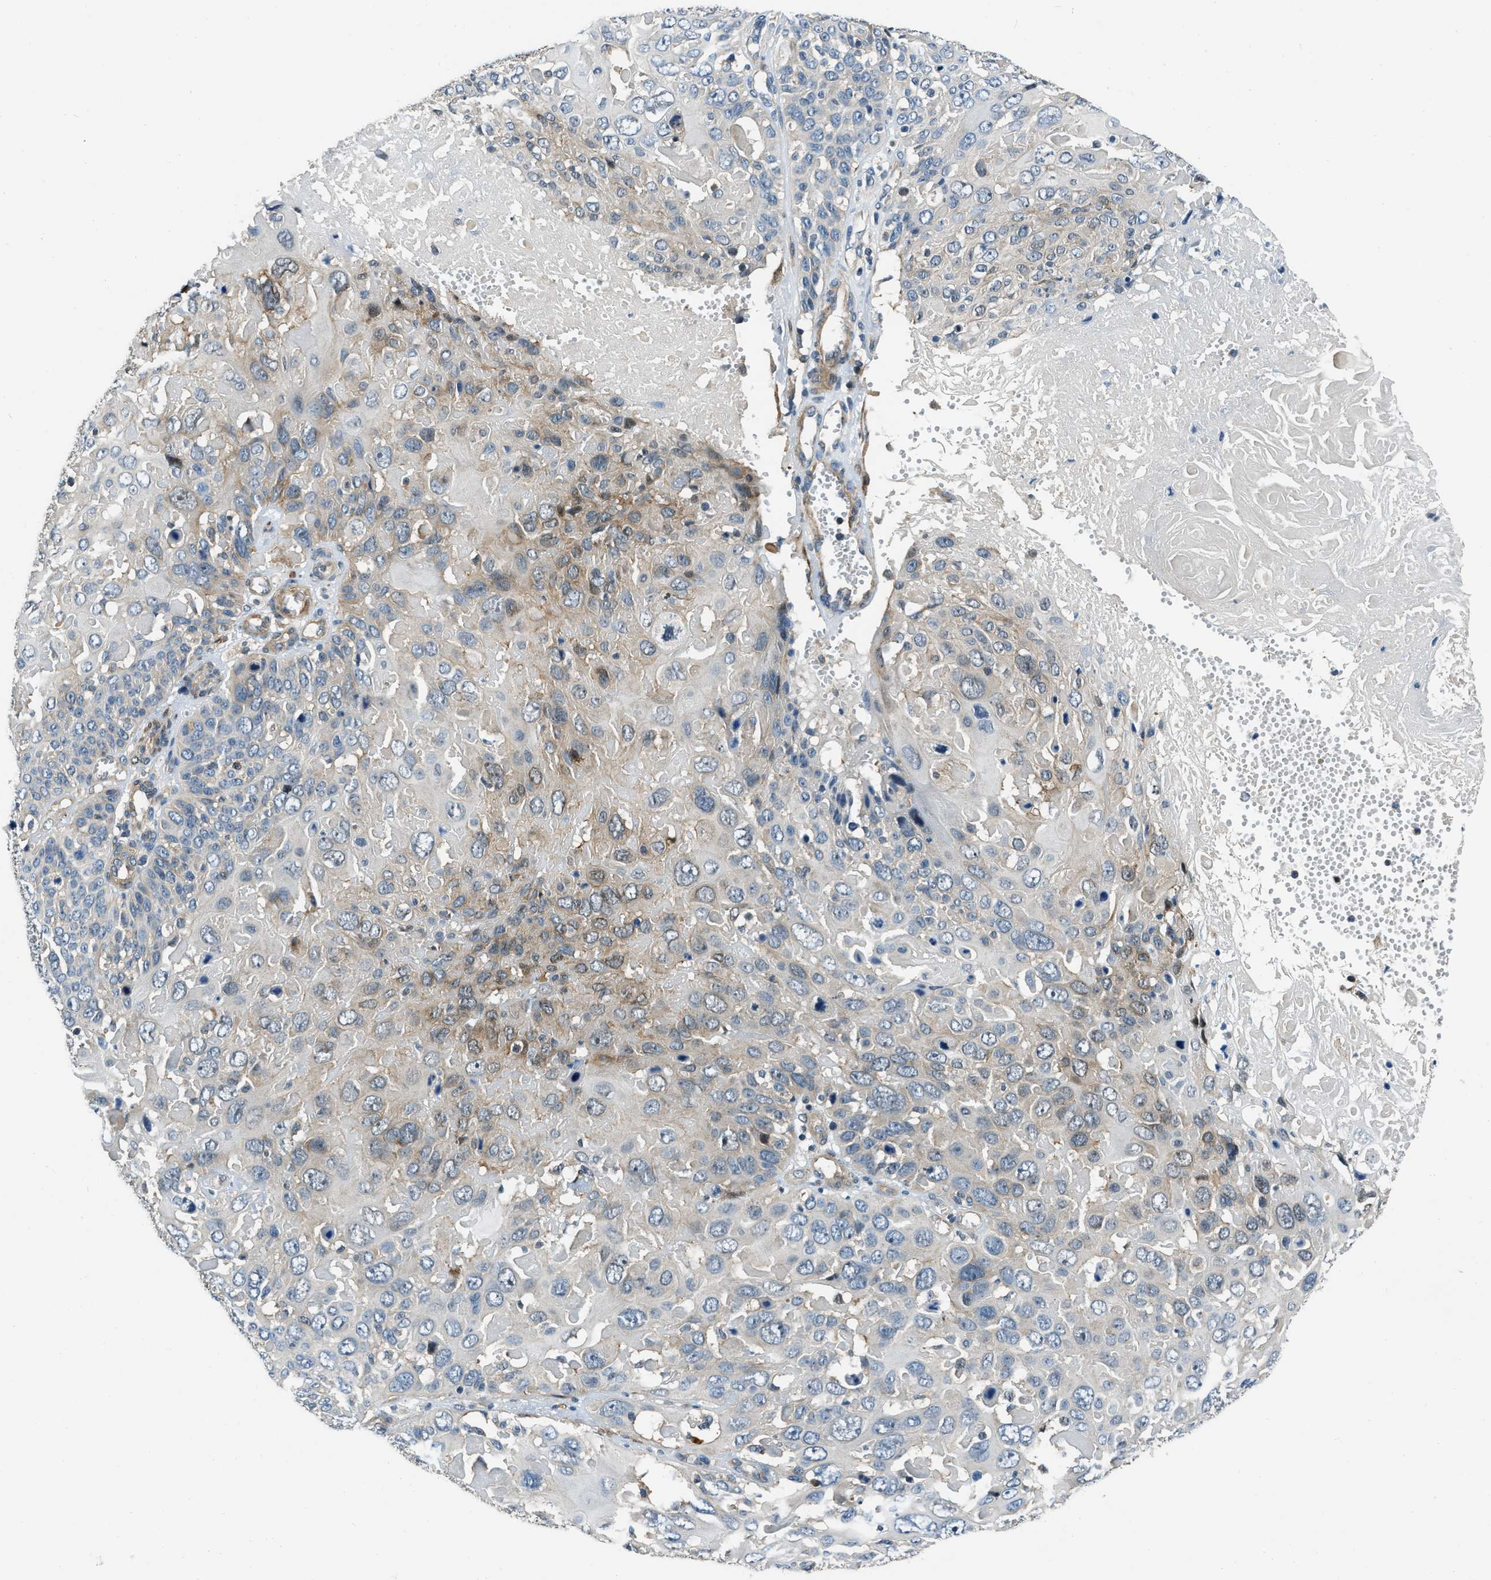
{"staining": {"intensity": "moderate", "quantity": "<25%", "location": "cytoplasmic/membranous"}, "tissue": "cervical cancer", "cell_type": "Tumor cells", "image_type": "cancer", "snomed": [{"axis": "morphology", "description": "Squamous cell carcinoma, NOS"}, {"axis": "topography", "description": "Cervix"}], "caption": "Tumor cells display low levels of moderate cytoplasmic/membranous staining in approximately <25% of cells in human squamous cell carcinoma (cervical). (DAB (3,3'-diaminobenzidine) IHC, brown staining for protein, blue staining for nuclei).", "gene": "NUDCD3", "patient": {"sex": "female", "age": 74}}